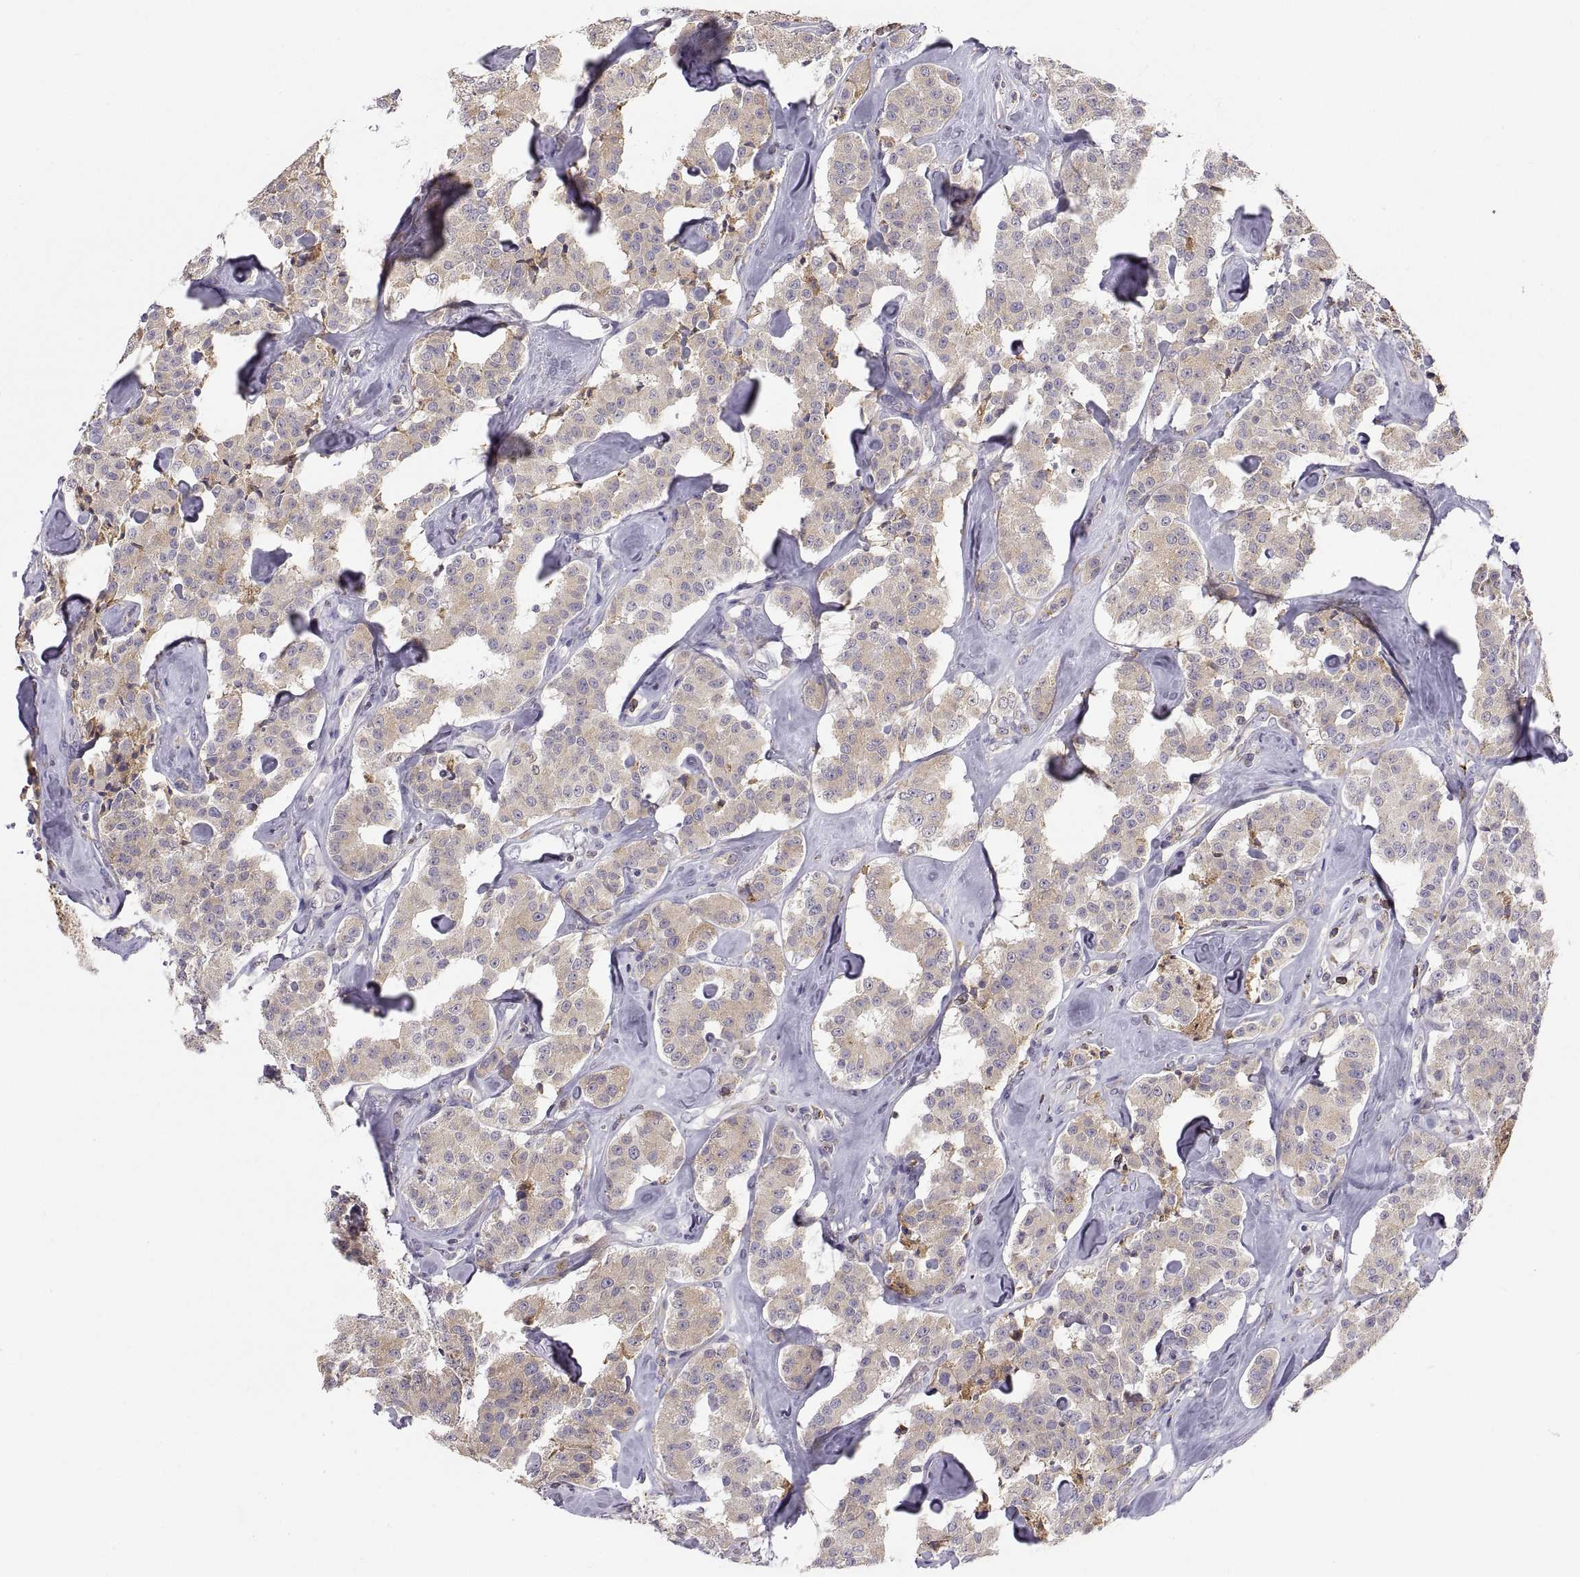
{"staining": {"intensity": "weak", "quantity": ">75%", "location": "cytoplasmic/membranous"}, "tissue": "carcinoid", "cell_type": "Tumor cells", "image_type": "cancer", "snomed": [{"axis": "morphology", "description": "Carcinoid, malignant, NOS"}, {"axis": "topography", "description": "Pancreas"}], "caption": "Human malignant carcinoid stained with a brown dye shows weak cytoplasmic/membranous positive expression in about >75% of tumor cells.", "gene": "ERO1A", "patient": {"sex": "male", "age": 41}}